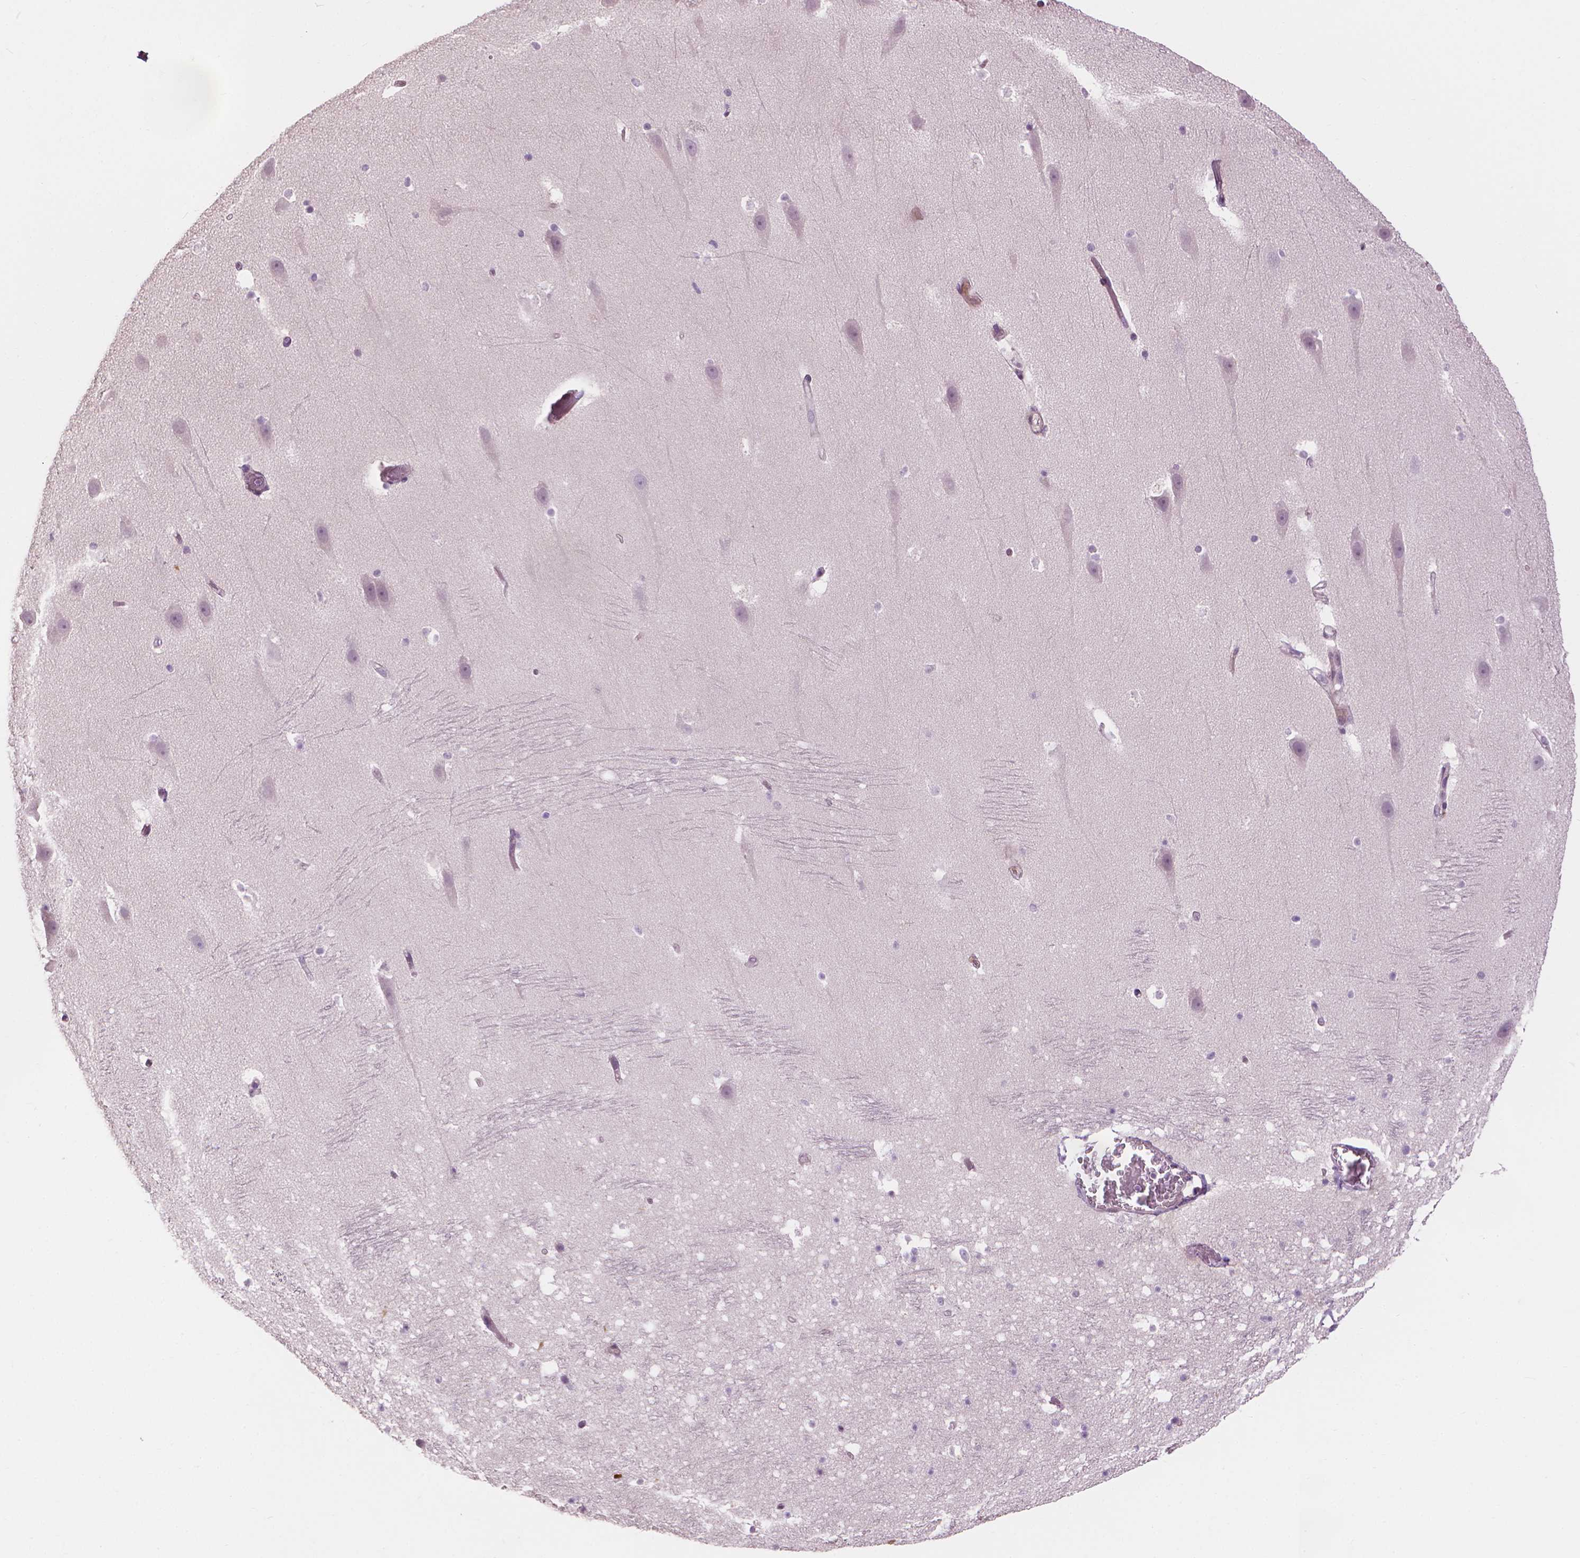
{"staining": {"intensity": "negative", "quantity": "none", "location": "none"}, "tissue": "hippocampus", "cell_type": "Glial cells", "image_type": "normal", "snomed": [{"axis": "morphology", "description": "Normal tissue, NOS"}, {"axis": "topography", "description": "Hippocampus"}], "caption": "Immunohistochemical staining of benign hippocampus displays no significant staining in glial cells. (DAB IHC with hematoxylin counter stain).", "gene": "SAXO2", "patient": {"sex": "male", "age": 26}}